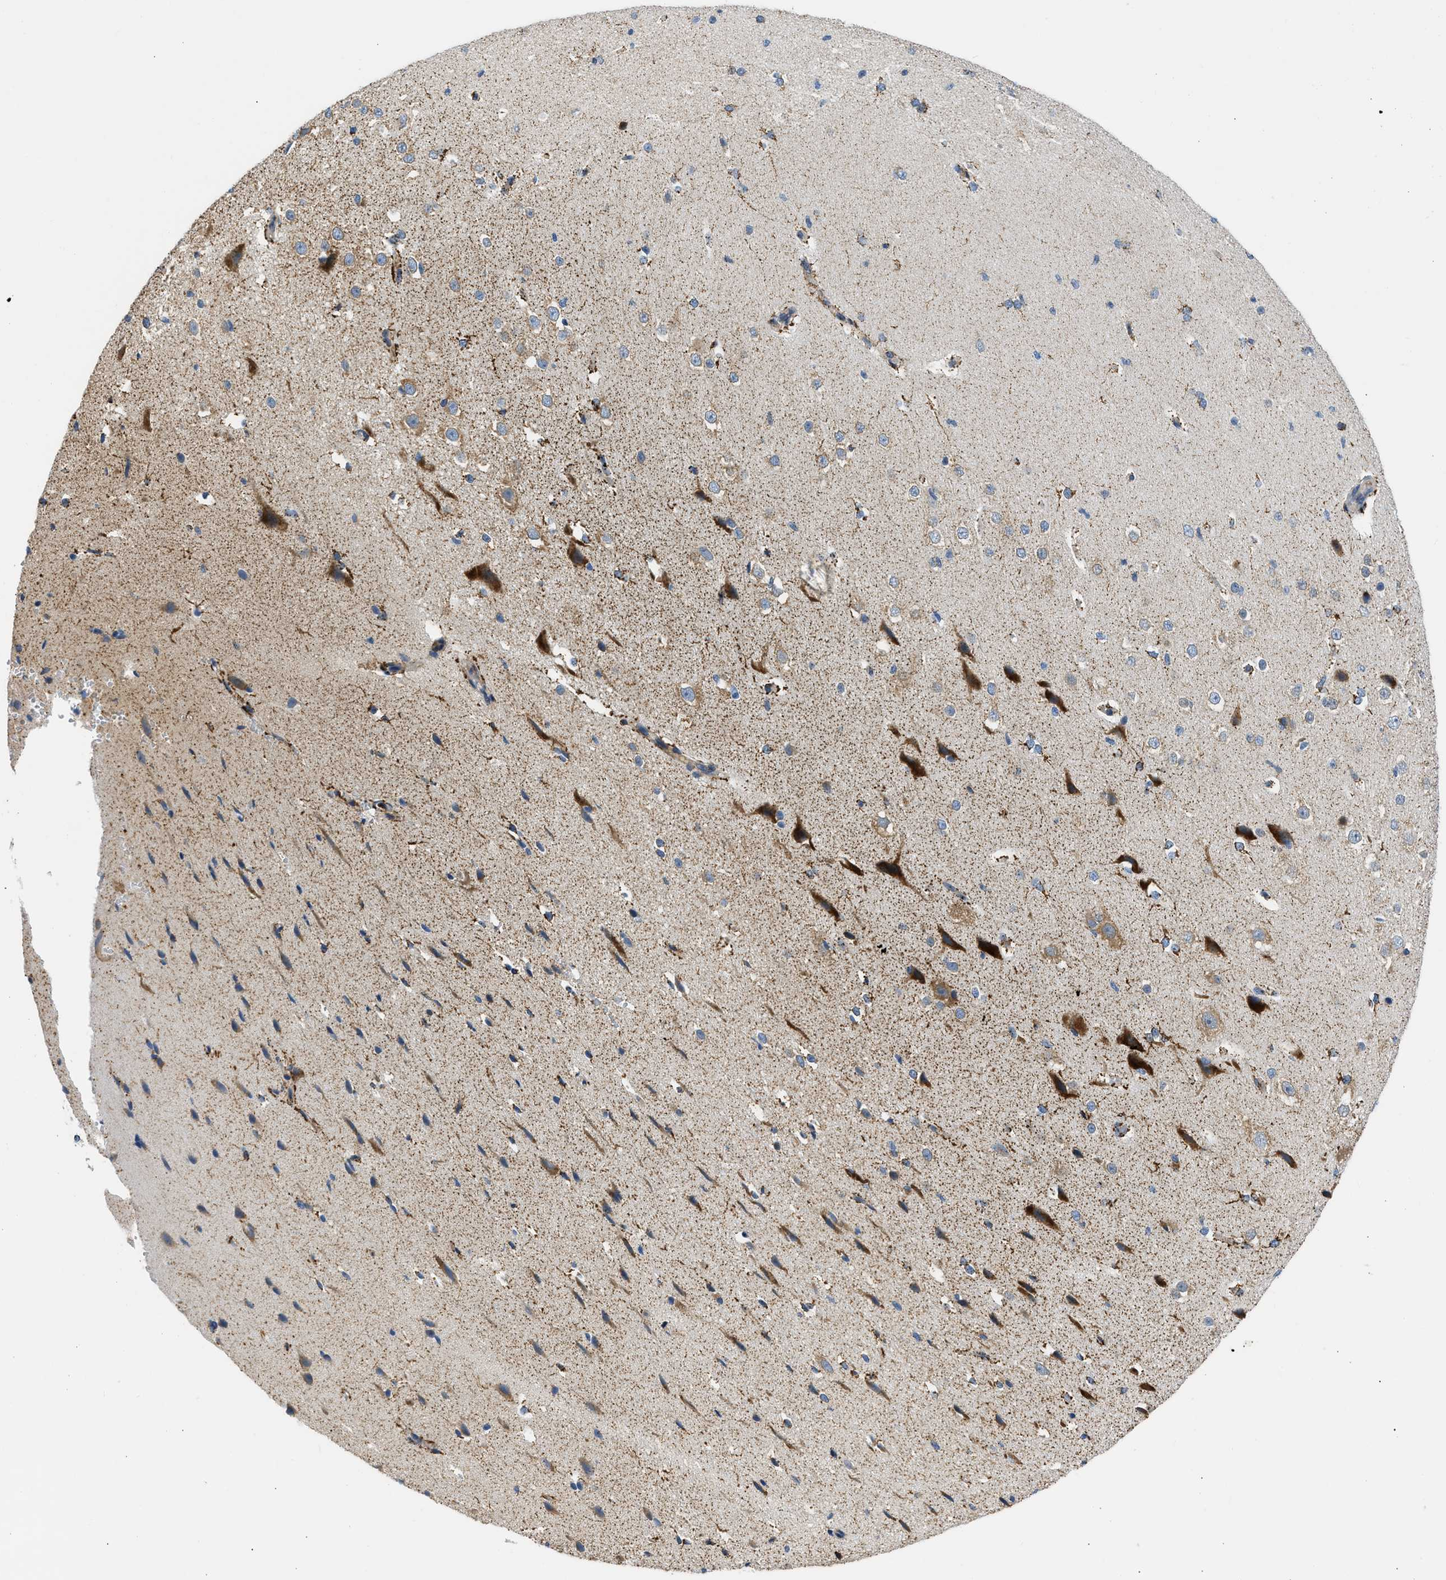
{"staining": {"intensity": "negative", "quantity": "none", "location": "none"}, "tissue": "cerebral cortex", "cell_type": "Endothelial cells", "image_type": "normal", "snomed": [{"axis": "morphology", "description": "Normal tissue, NOS"}, {"axis": "morphology", "description": "Developmental malformation"}, {"axis": "topography", "description": "Cerebral cortex"}], "caption": "This image is of unremarkable cerebral cortex stained with immunohistochemistry (IHC) to label a protein in brown with the nuclei are counter-stained blue. There is no staining in endothelial cells. (IHC, brightfield microscopy, high magnification).", "gene": "CAMKK2", "patient": {"sex": "female", "age": 30}}